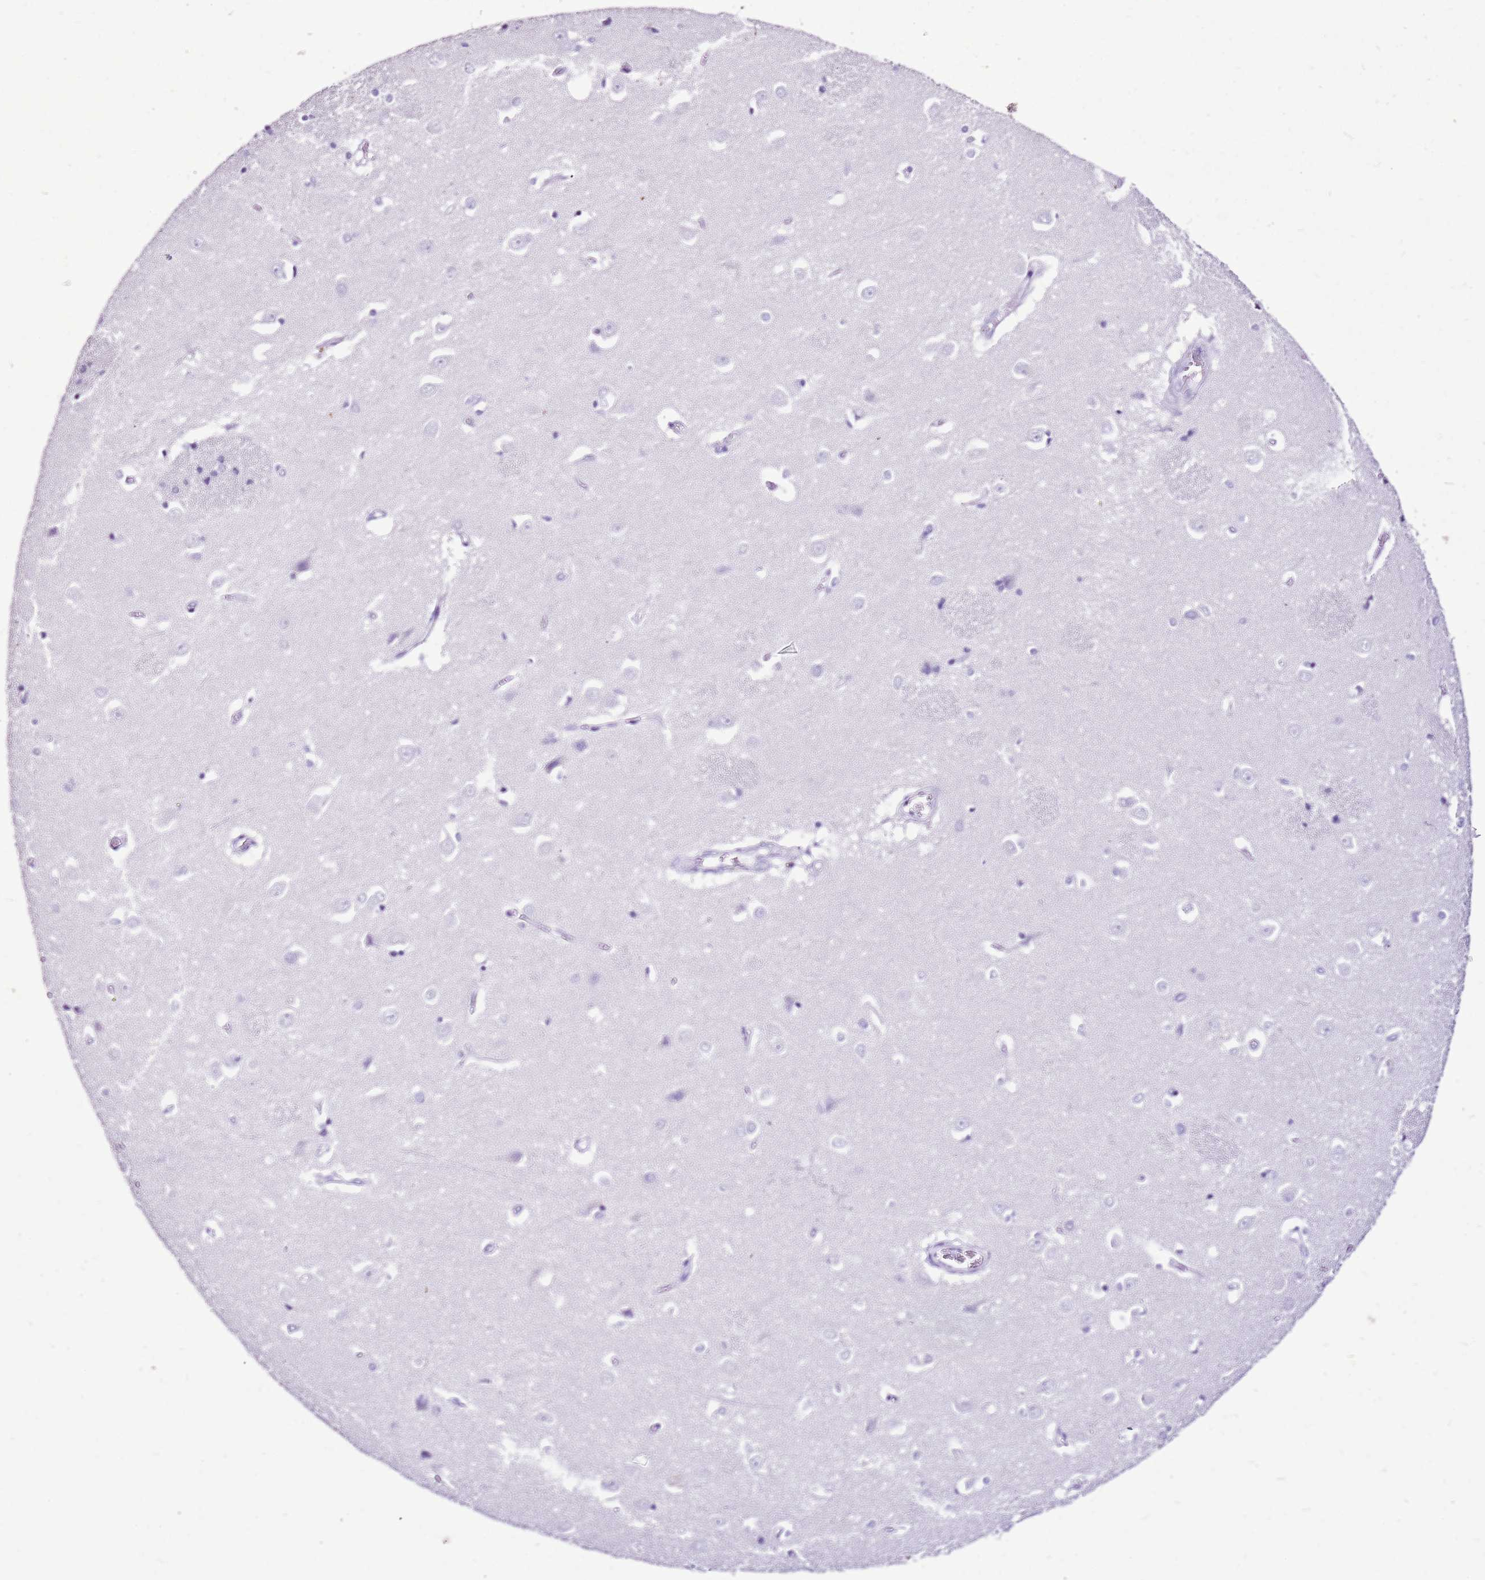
{"staining": {"intensity": "negative", "quantity": "none", "location": "none"}, "tissue": "caudate", "cell_type": "Glial cells", "image_type": "normal", "snomed": [{"axis": "morphology", "description": "Normal tissue, NOS"}, {"axis": "topography", "description": "Lateral ventricle wall"}], "caption": "Micrograph shows no protein staining in glial cells of unremarkable caudate.", "gene": "SPC25", "patient": {"sex": "male", "age": 37}}